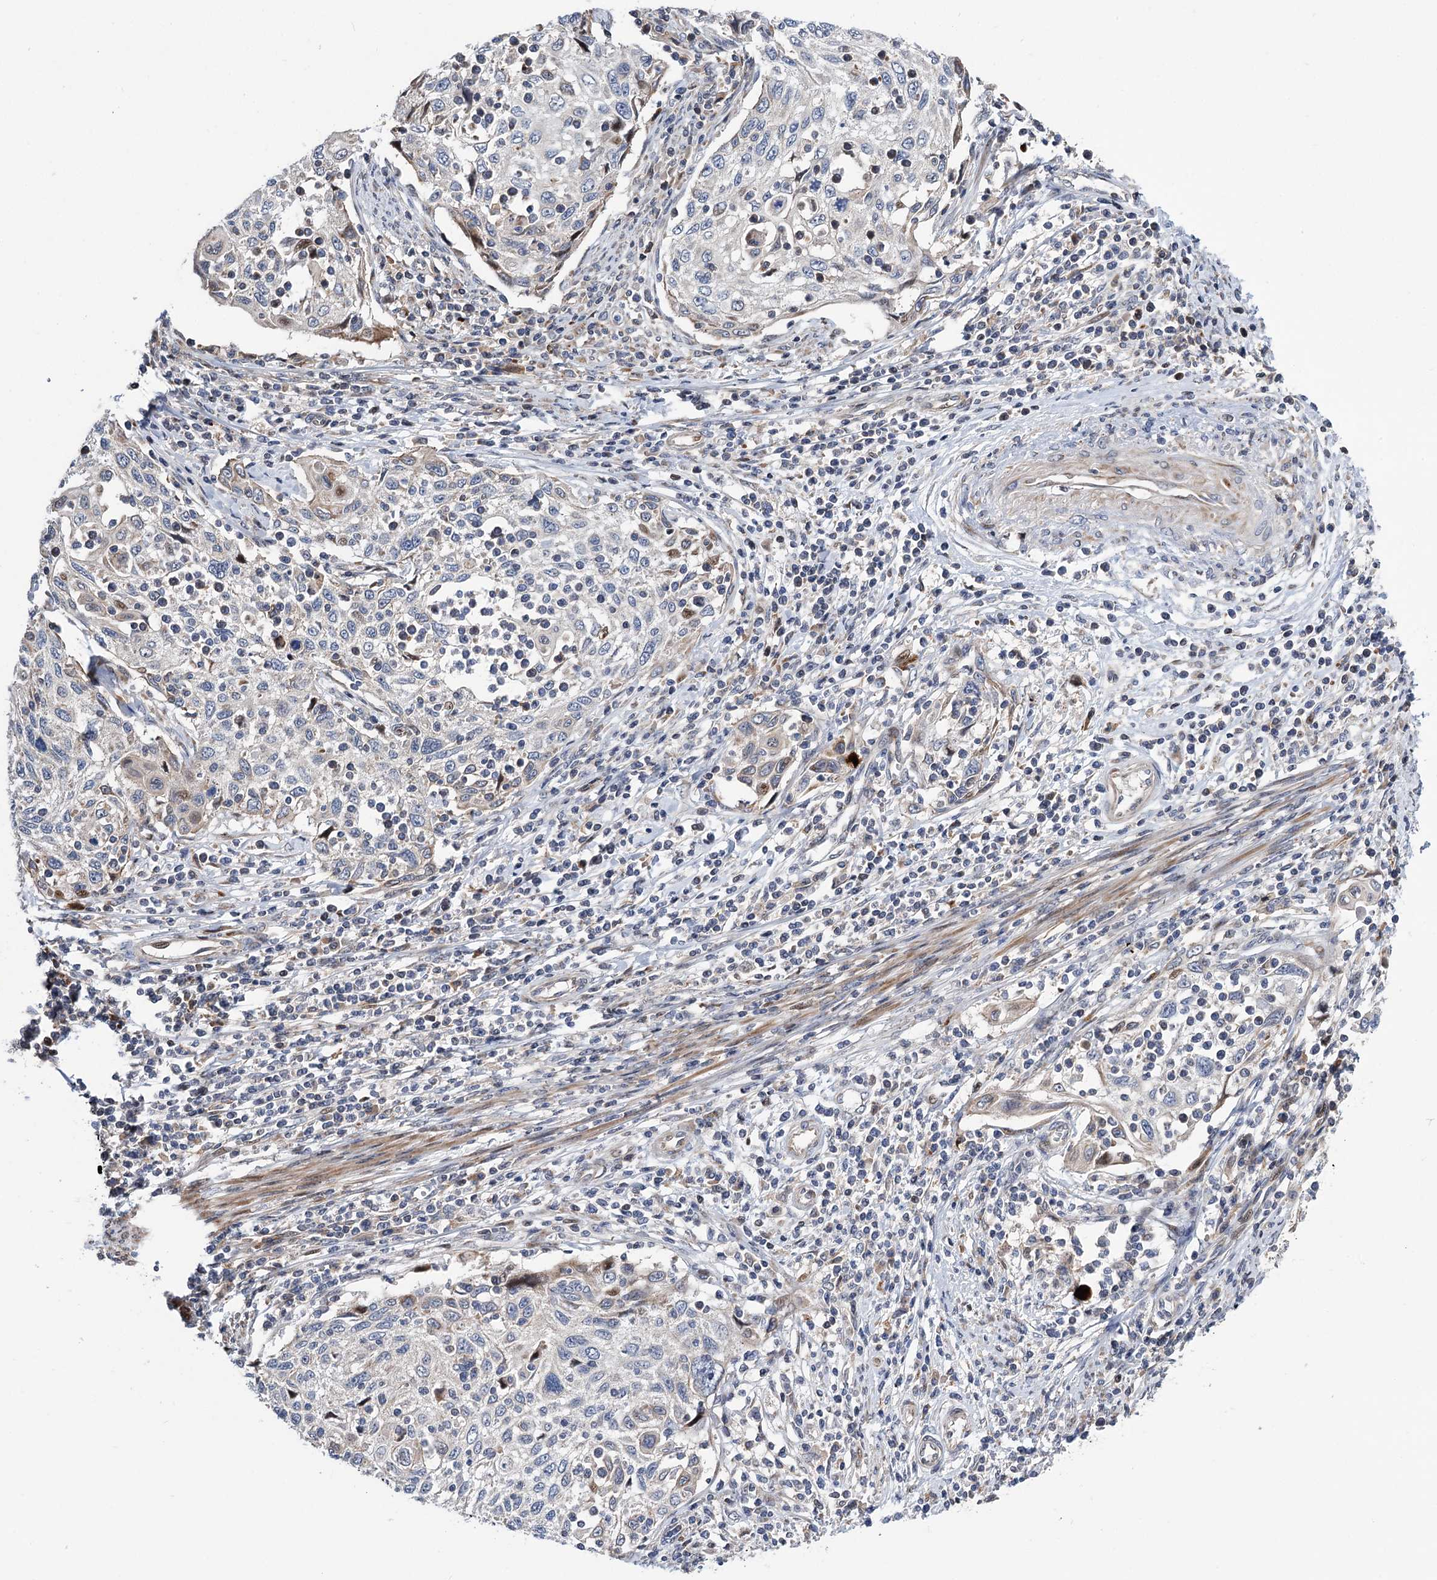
{"staining": {"intensity": "negative", "quantity": "none", "location": "none"}, "tissue": "cervical cancer", "cell_type": "Tumor cells", "image_type": "cancer", "snomed": [{"axis": "morphology", "description": "Squamous cell carcinoma, NOS"}, {"axis": "topography", "description": "Cervix"}], "caption": "An immunohistochemistry (IHC) photomicrograph of cervical cancer is shown. There is no staining in tumor cells of cervical cancer. The staining is performed using DAB (3,3'-diaminobenzidine) brown chromogen with nuclei counter-stained in using hematoxylin.", "gene": "UBR1", "patient": {"sex": "female", "age": 70}}